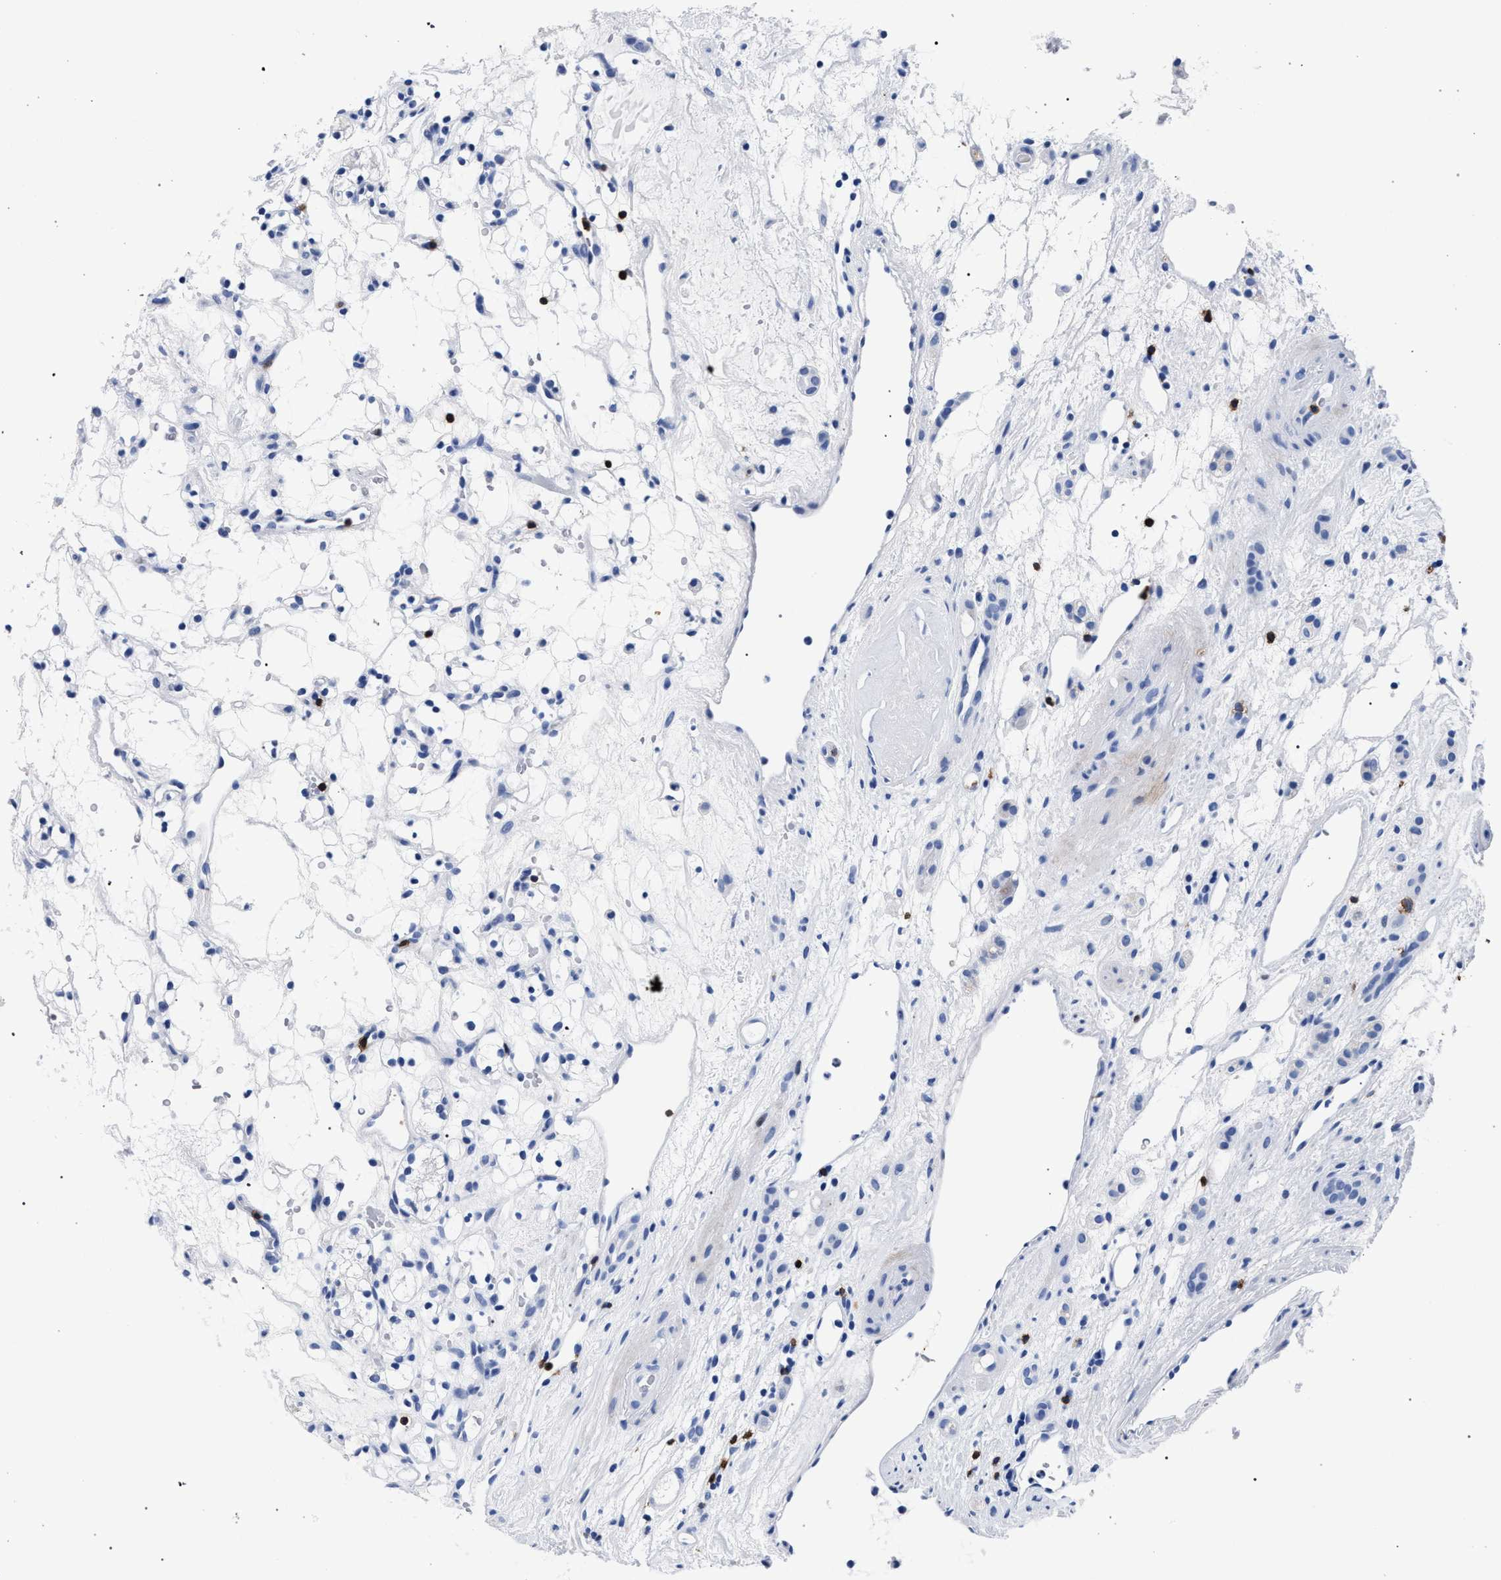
{"staining": {"intensity": "negative", "quantity": "none", "location": "none"}, "tissue": "renal cancer", "cell_type": "Tumor cells", "image_type": "cancer", "snomed": [{"axis": "morphology", "description": "Adenocarcinoma, NOS"}, {"axis": "topography", "description": "Kidney"}], "caption": "Immunohistochemistry micrograph of neoplastic tissue: renal cancer stained with DAB displays no significant protein staining in tumor cells. (DAB IHC with hematoxylin counter stain).", "gene": "KLRK1", "patient": {"sex": "female", "age": 60}}